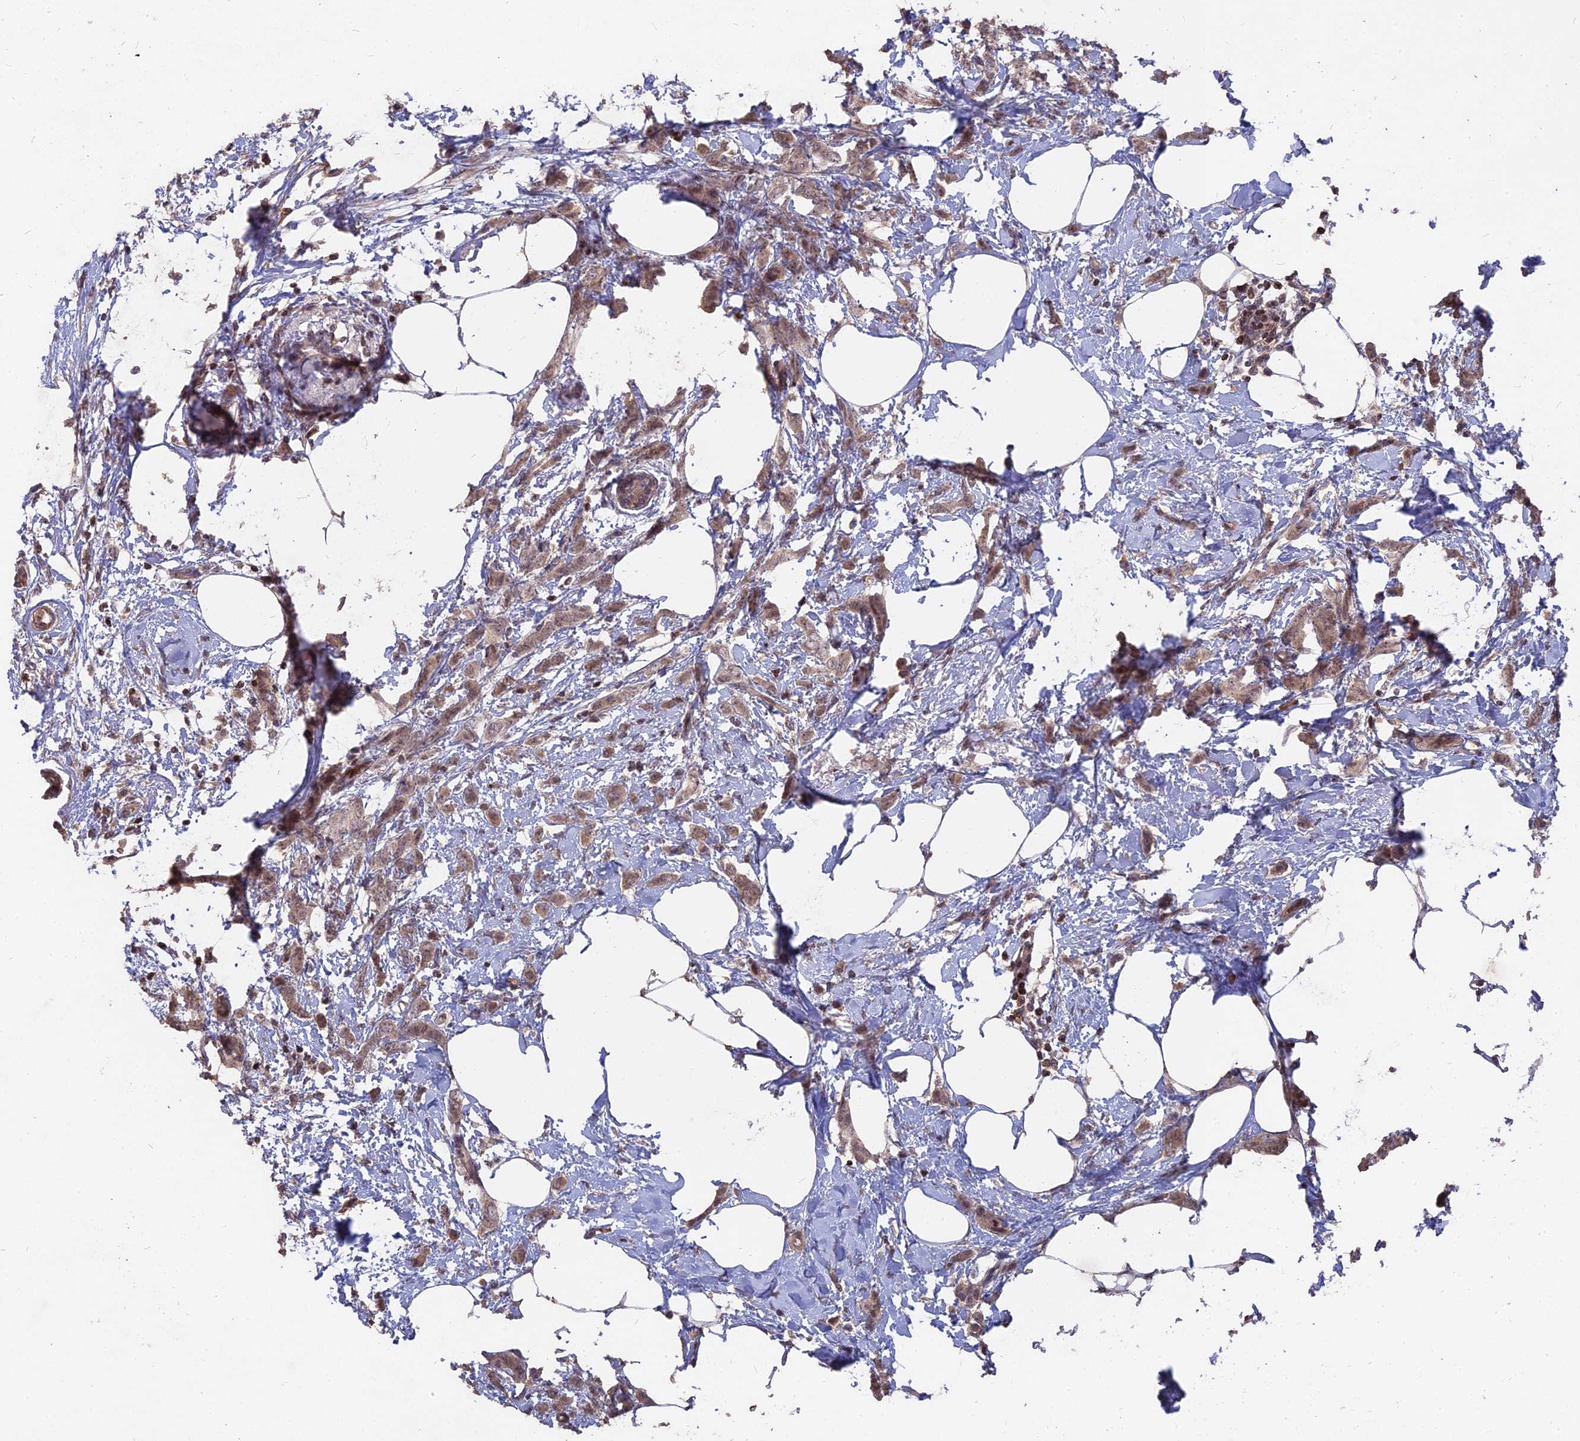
{"staining": {"intensity": "weak", "quantity": ">75%", "location": "cytoplasmic/membranous,nuclear"}, "tissue": "breast cancer", "cell_type": "Tumor cells", "image_type": "cancer", "snomed": [{"axis": "morphology", "description": "Duct carcinoma"}, {"axis": "topography", "description": "Breast"}], "caption": "A micrograph of human breast invasive ductal carcinoma stained for a protein displays weak cytoplasmic/membranous and nuclear brown staining in tumor cells.", "gene": "NR1H3", "patient": {"sex": "female", "age": 72}}